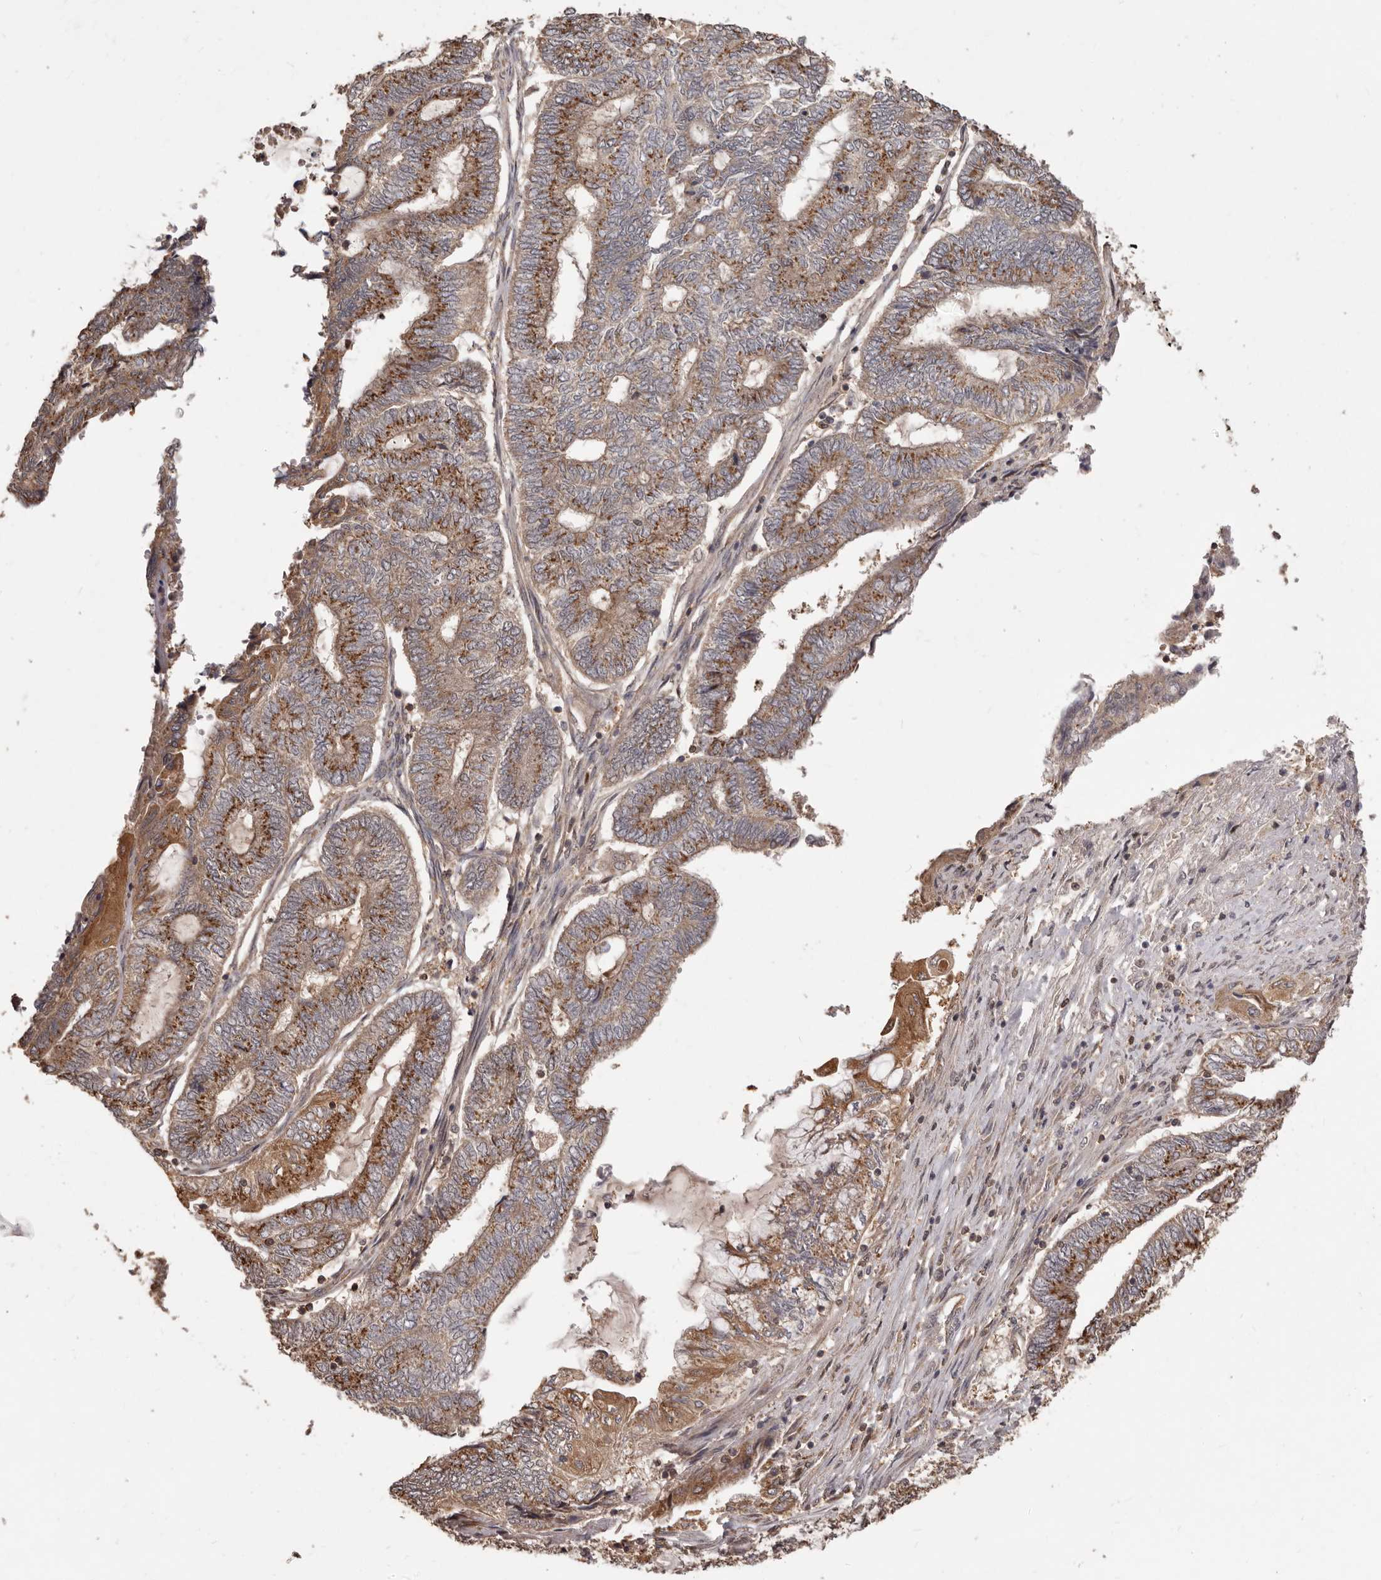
{"staining": {"intensity": "strong", "quantity": "25%-75%", "location": "cytoplasmic/membranous"}, "tissue": "endometrial cancer", "cell_type": "Tumor cells", "image_type": "cancer", "snomed": [{"axis": "morphology", "description": "Adenocarcinoma, NOS"}, {"axis": "topography", "description": "Uterus"}, {"axis": "topography", "description": "Endometrium"}], "caption": "Endometrial cancer (adenocarcinoma) was stained to show a protein in brown. There is high levels of strong cytoplasmic/membranous positivity in about 25%-75% of tumor cells.", "gene": "MTO1", "patient": {"sex": "female", "age": 70}}